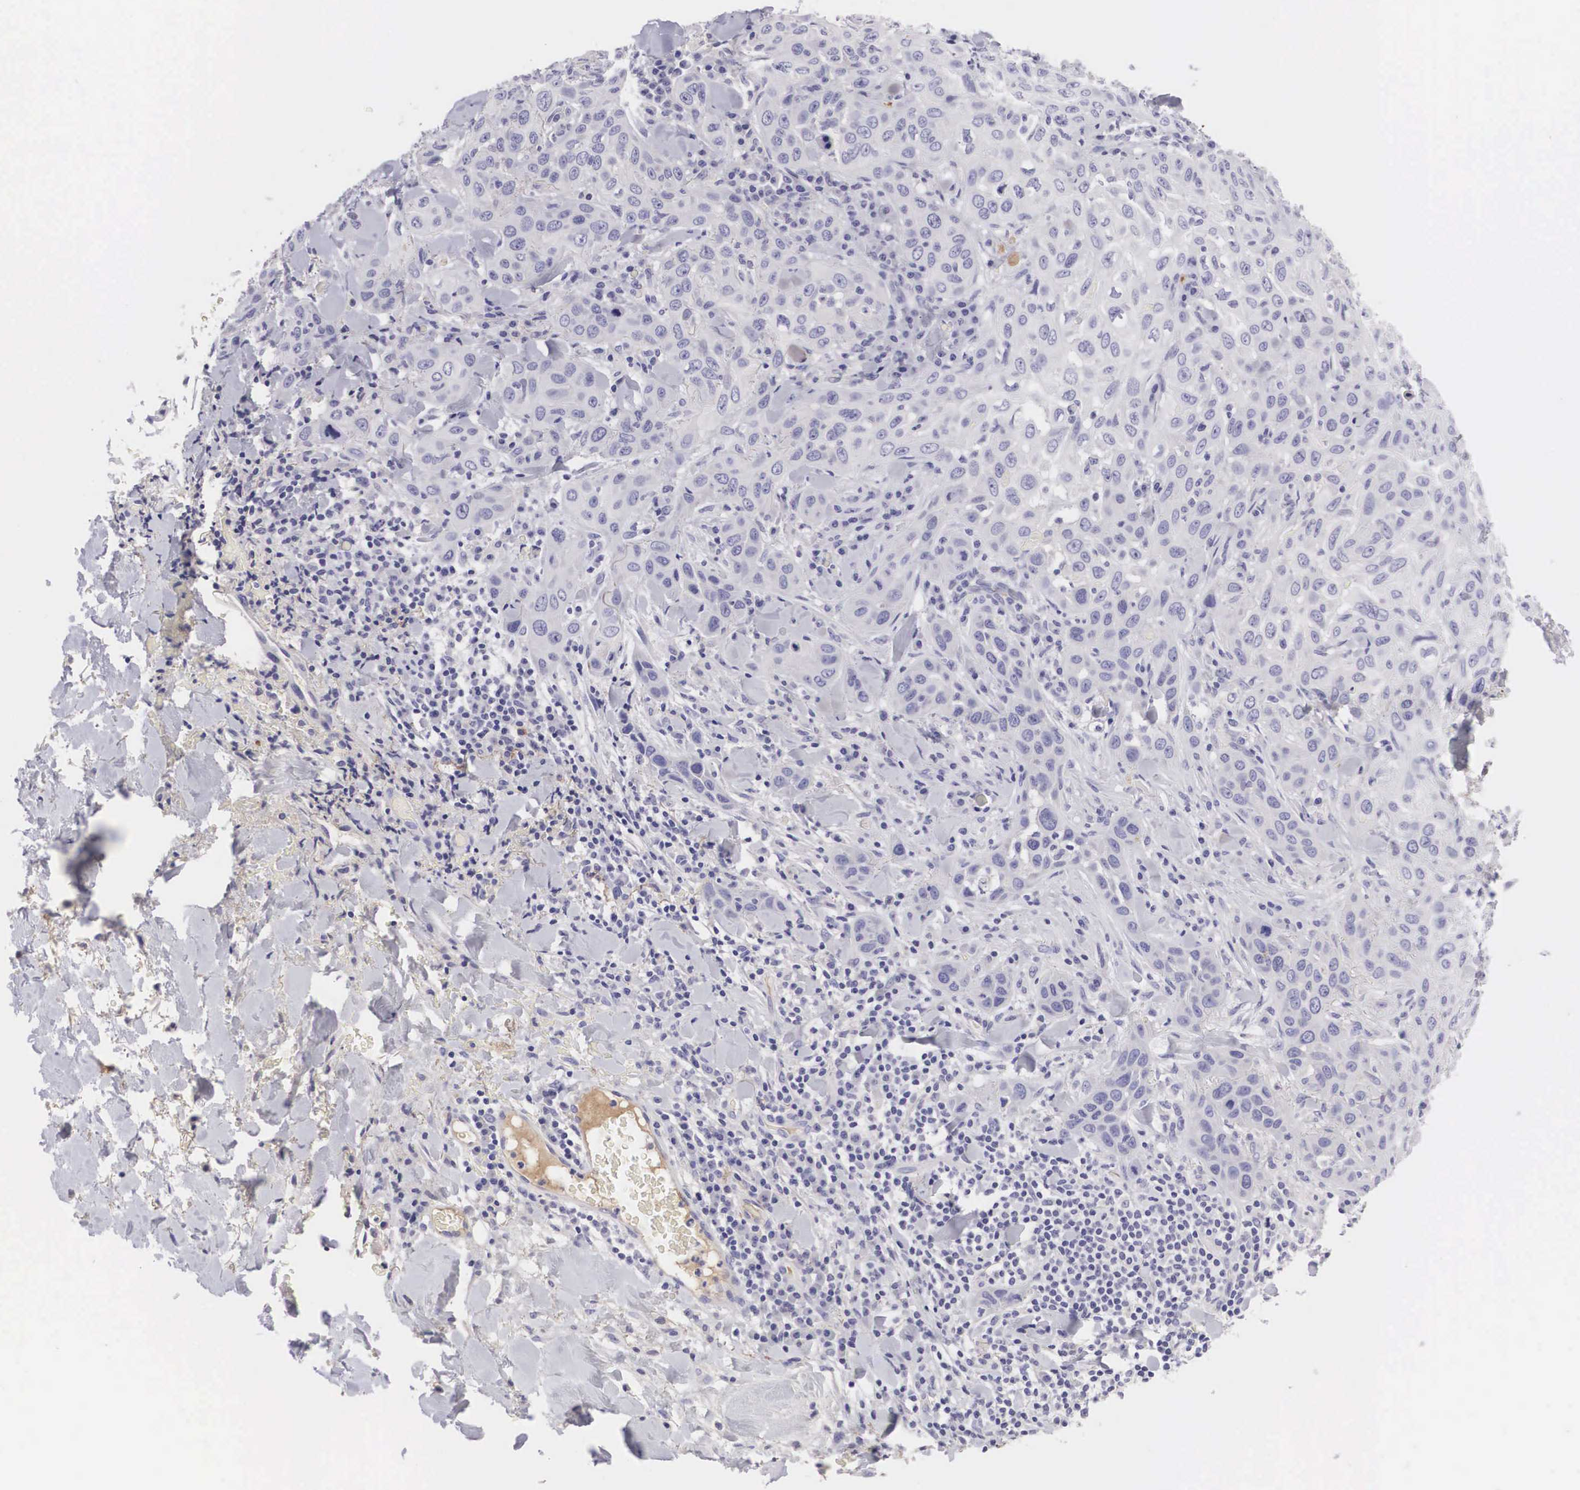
{"staining": {"intensity": "negative", "quantity": "none", "location": "none"}, "tissue": "skin cancer", "cell_type": "Tumor cells", "image_type": "cancer", "snomed": [{"axis": "morphology", "description": "Squamous cell carcinoma, NOS"}, {"axis": "topography", "description": "Skin"}], "caption": "DAB immunohistochemical staining of skin cancer reveals no significant expression in tumor cells.", "gene": "CLU", "patient": {"sex": "male", "age": 84}}